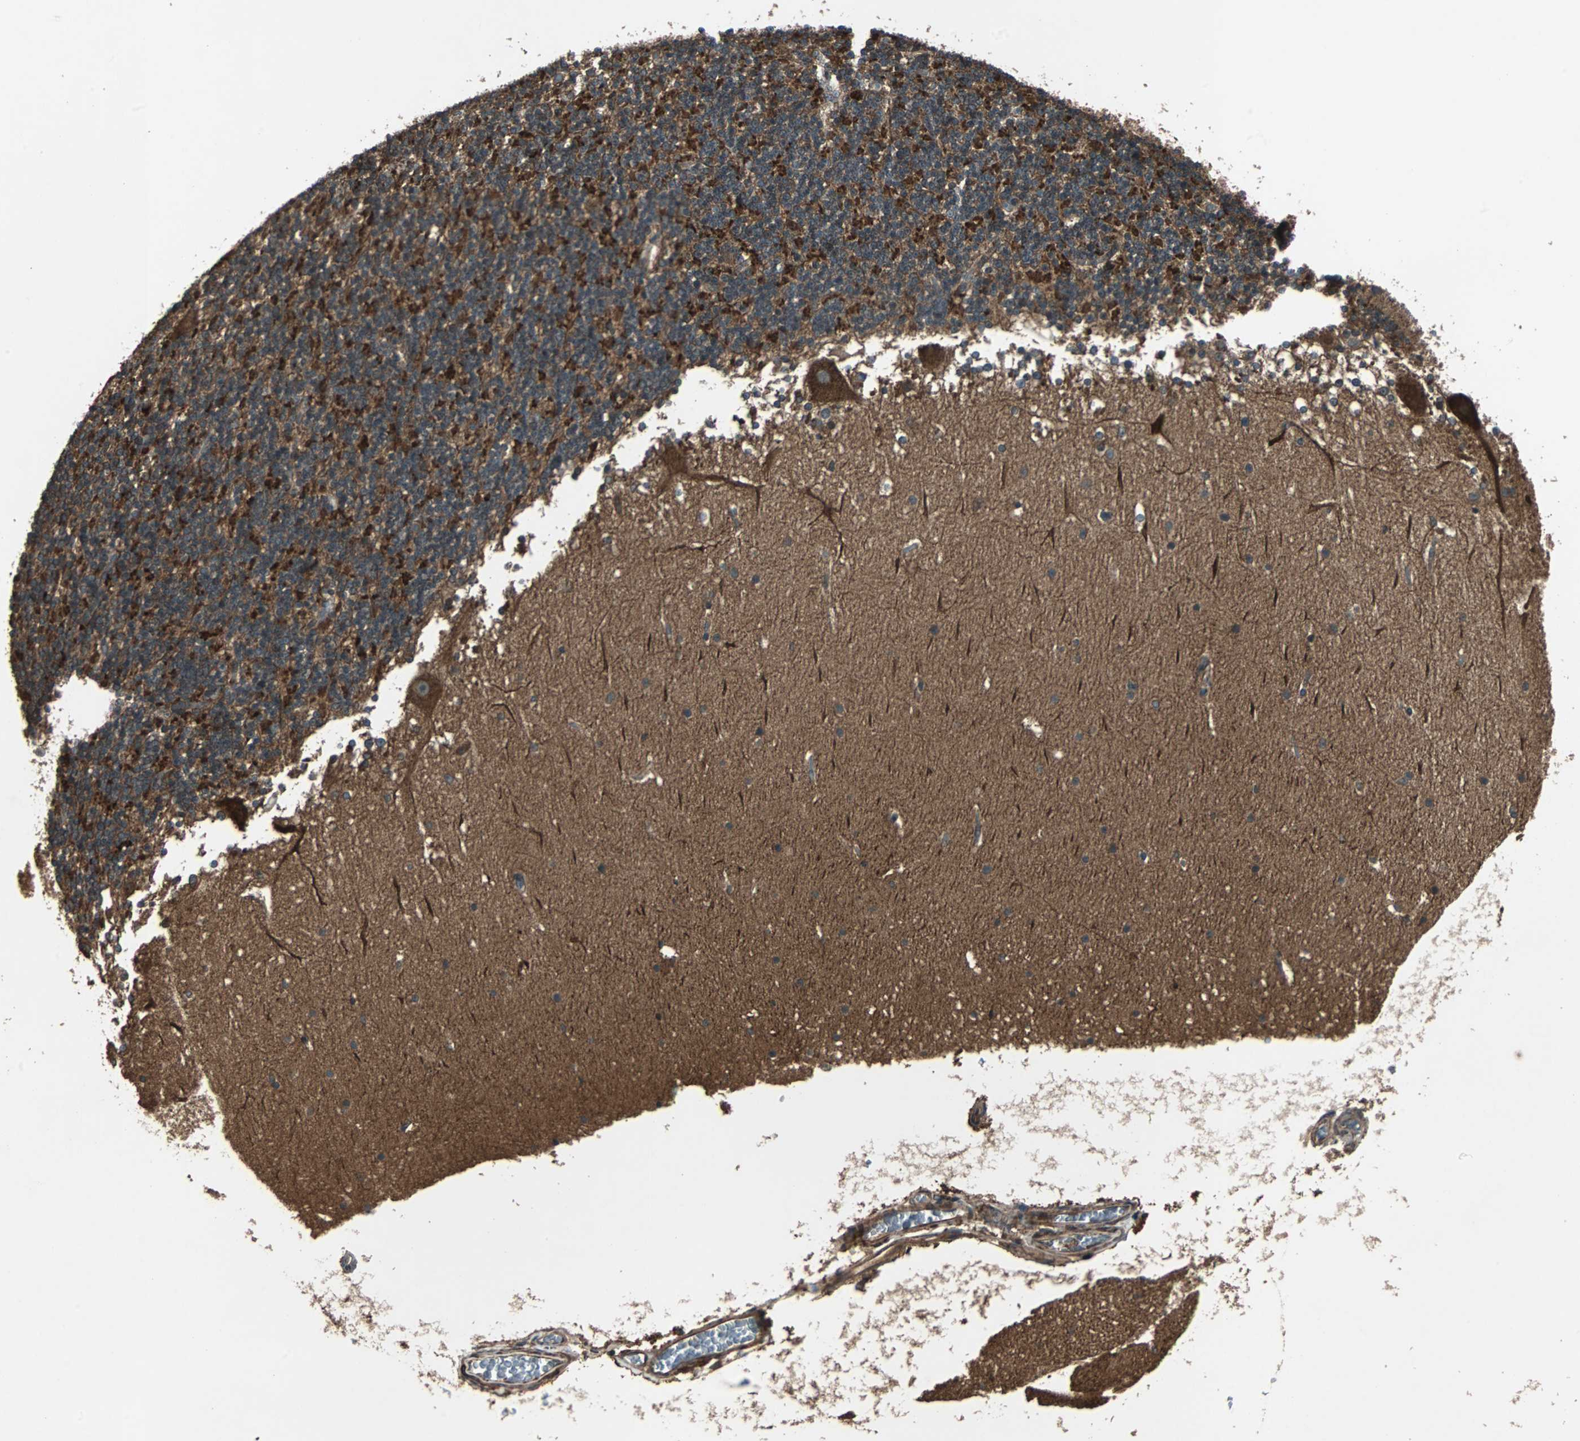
{"staining": {"intensity": "moderate", "quantity": ">75%", "location": "cytoplasmic/membranous"}, "tissue": "cerebellum", "cell_type": "Cells in granular layer", "image_type": "normal", "snomed": [{"axis": "morphology", "description": "Normal tissue, NOS"}, {"axis": "topography", "description": "Cerebellum"}], "caption": "Immunohistochemical staining of benign human cerebellum reveals moderate cytoplasmic/membranous protein positivity in approximately >75% of cells in granular layer.", "gene": "RAB7A", "patient": {"sex": "female", "age": 19}}